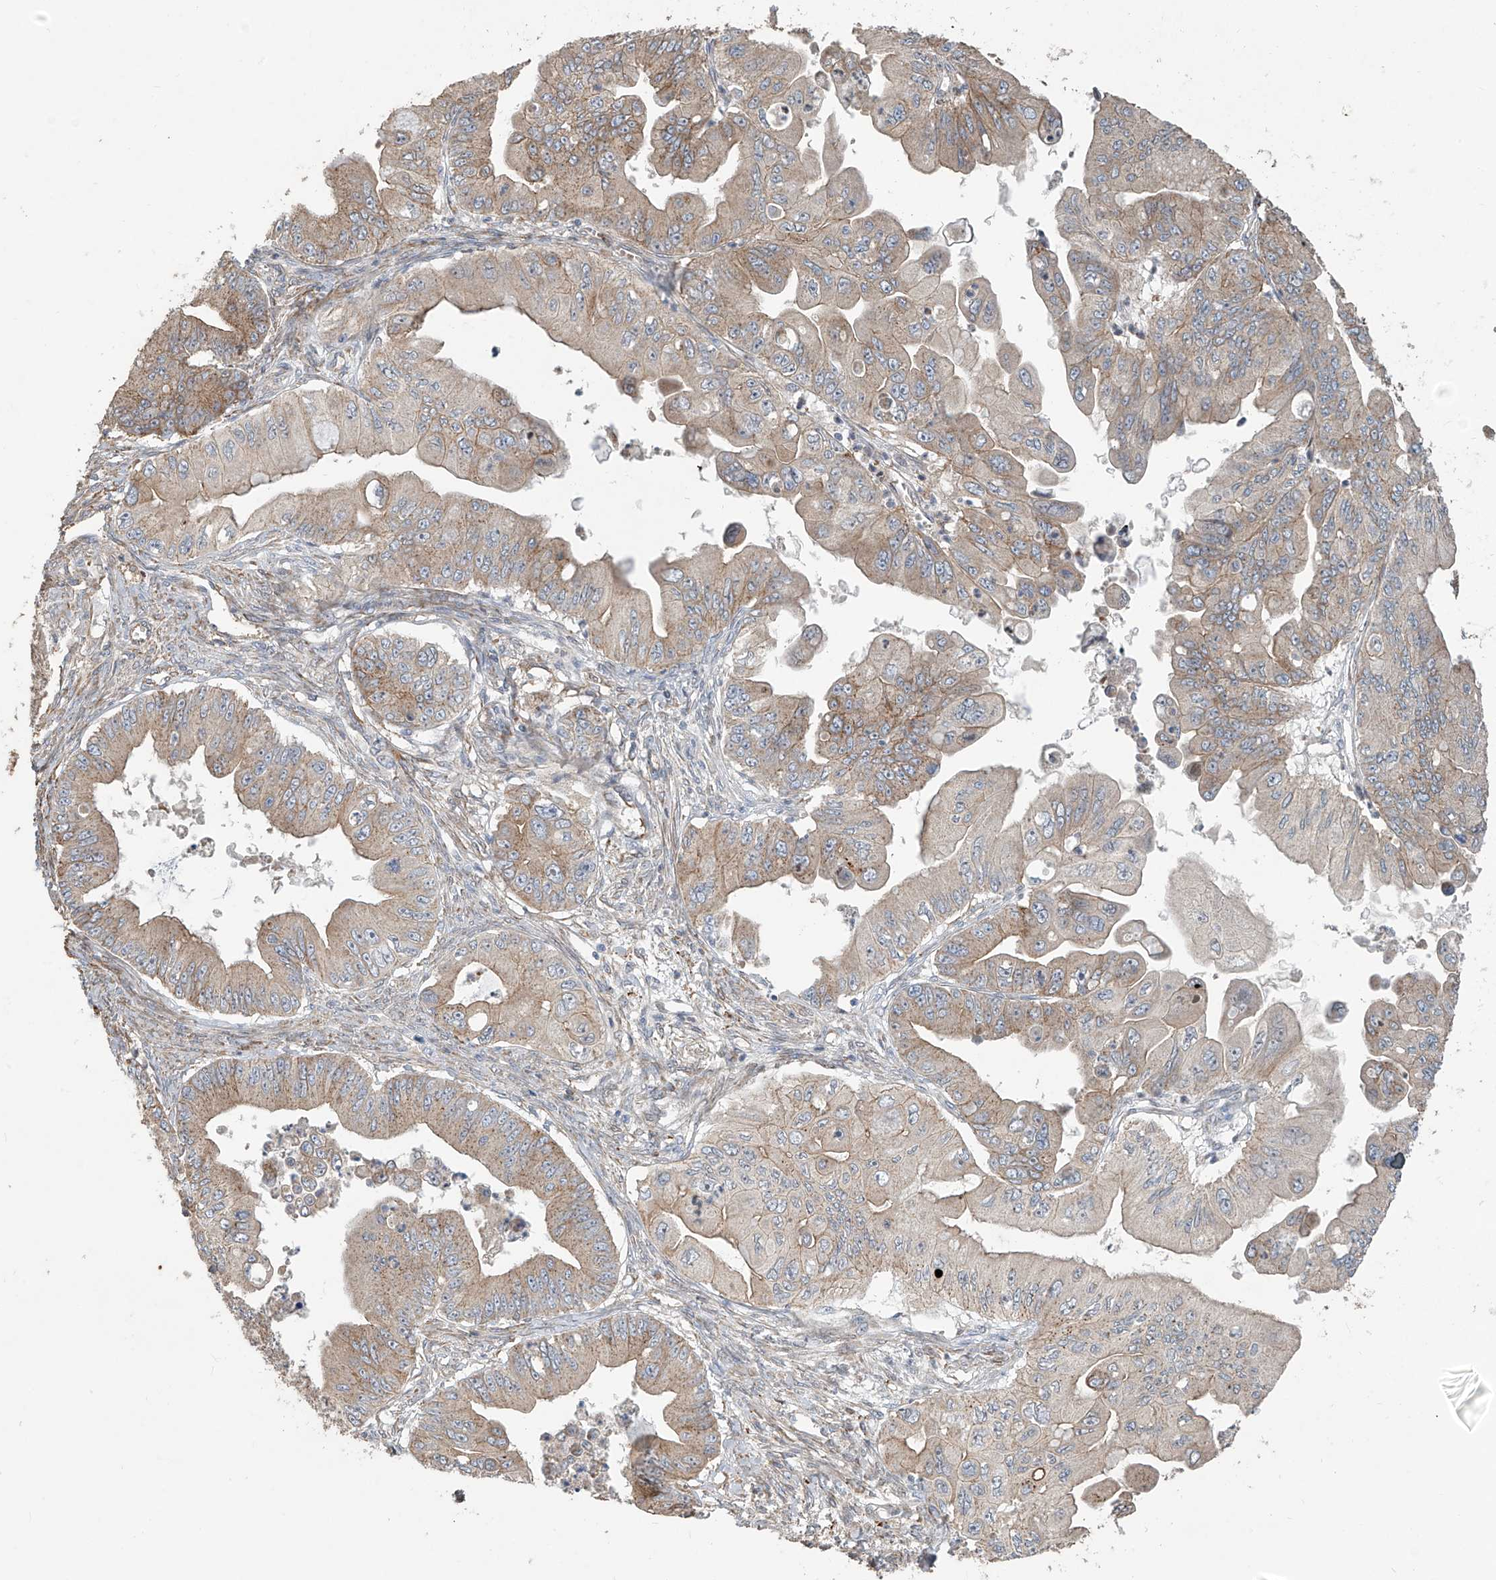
{"staining": {"intensity": "weak", "quantity": "25%-75%", "location": "cytoplasmic/membranous"}, "tissue": "ovarian cancer", "cell_type": "Tumor cells", "image_type": "cancer", "snomed": [{"axis": "morphology", "description": "Cystadenocarcinoma, mucinous, NOS"}, {"axis": "topography", "description": "Ovary"}], "caption": "There is low levels of weak cytoplasmic/membranous staining in tumor cells of mucinous cystadenocarcinoma (ovarian), as demonstrated by immunohistochemical staining (brown color).", "gene": "ABTB1", "patient": {"sex": "female", "age": 71}}